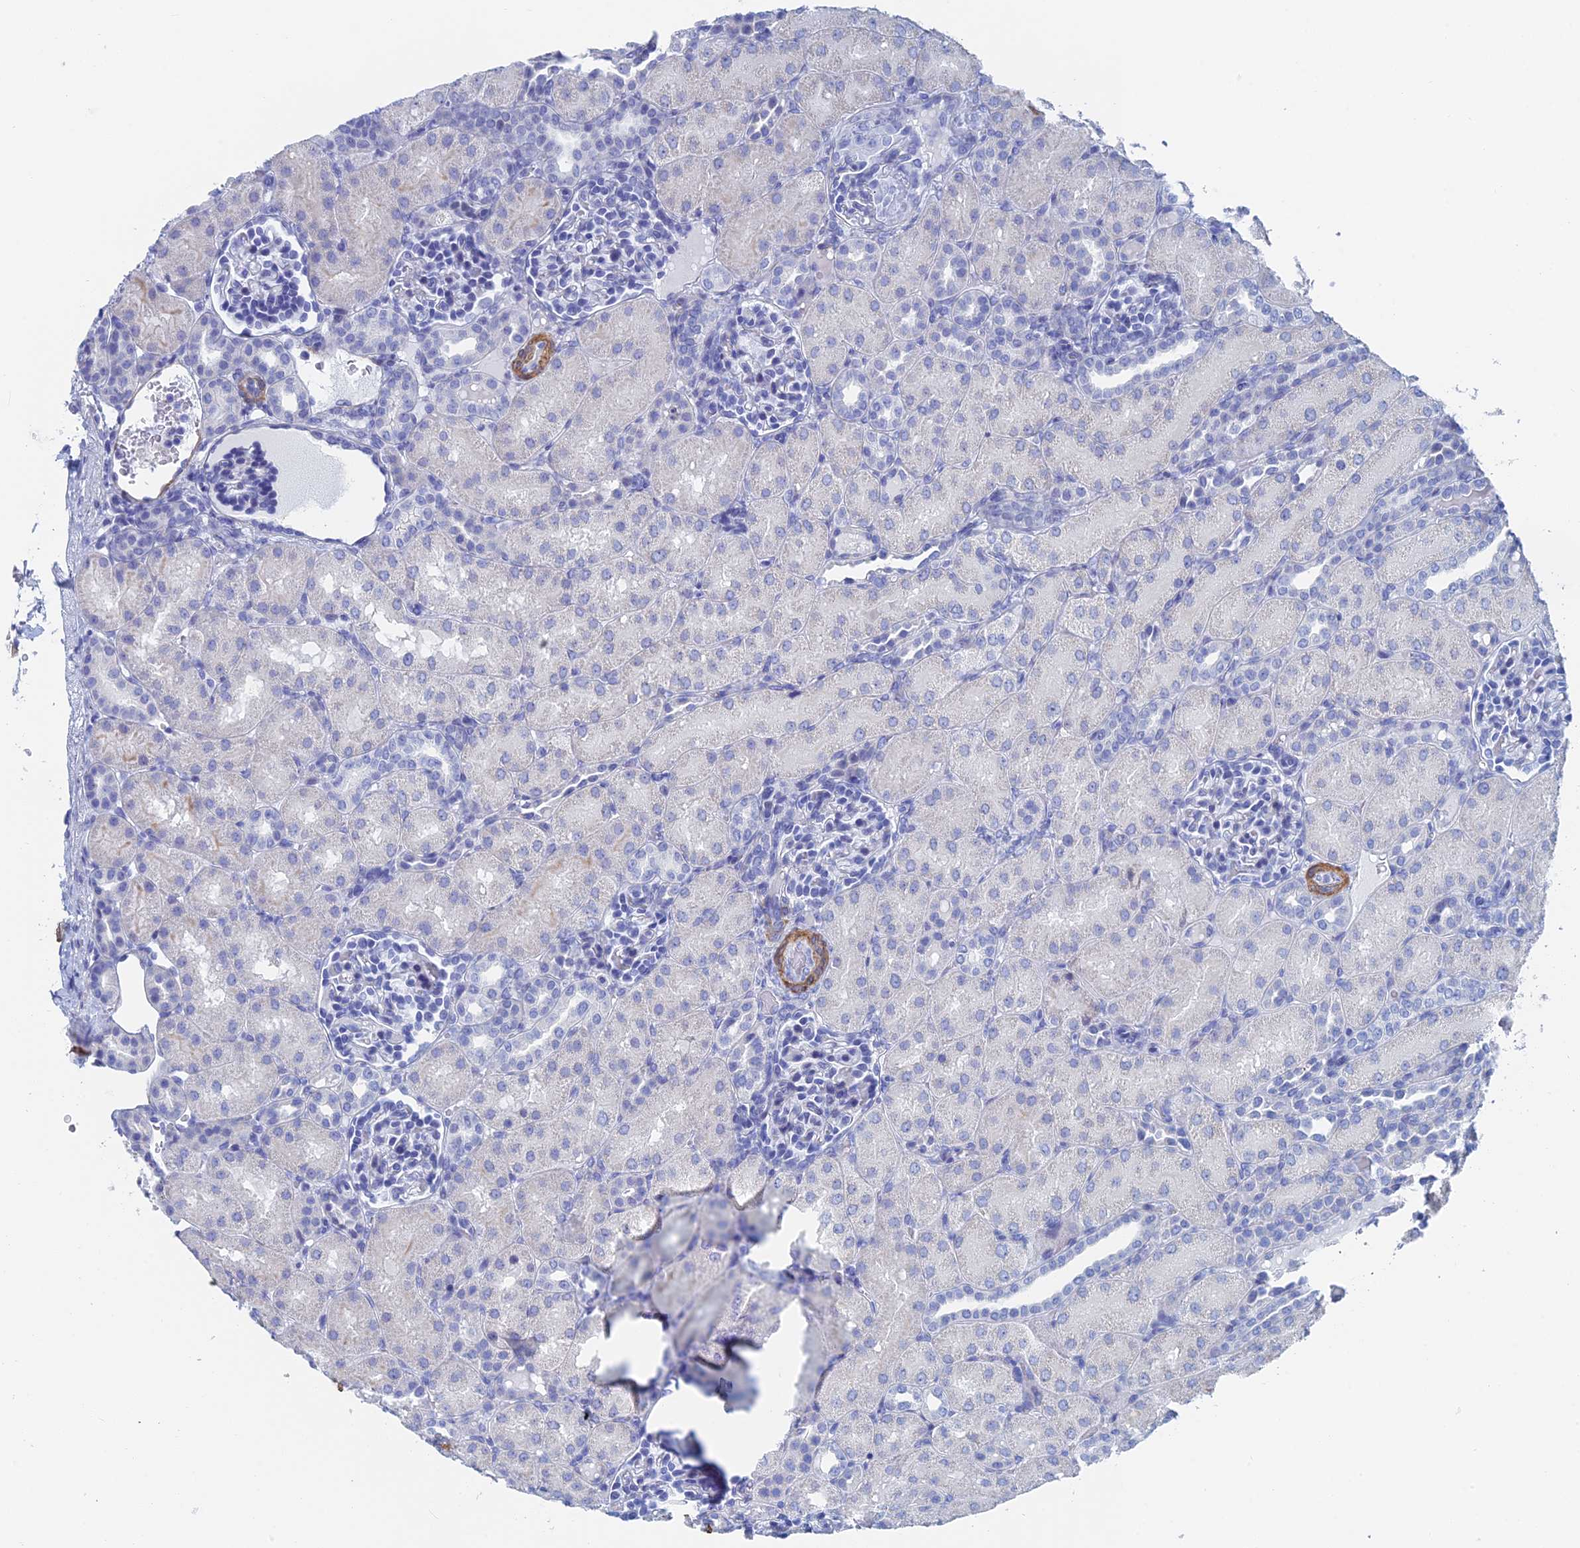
{"staining": {"intensity": "negative", "quantity": "none", "location": "none"}, "tissue": "kidney", "cell_type": "Cells in glomeruli", "image_type": "normal", "snomed": [{"axis": "morphology", "description": "Normal tissue, NOS"}, {"axis": "topography", "description": "Kidney"}], "caption": "The photomicrograph demonstrates no significant positivity in cells in glomeruli of kidney.", "gene": "KCNK18", "patient": {"sex": "male", "age": 1}}